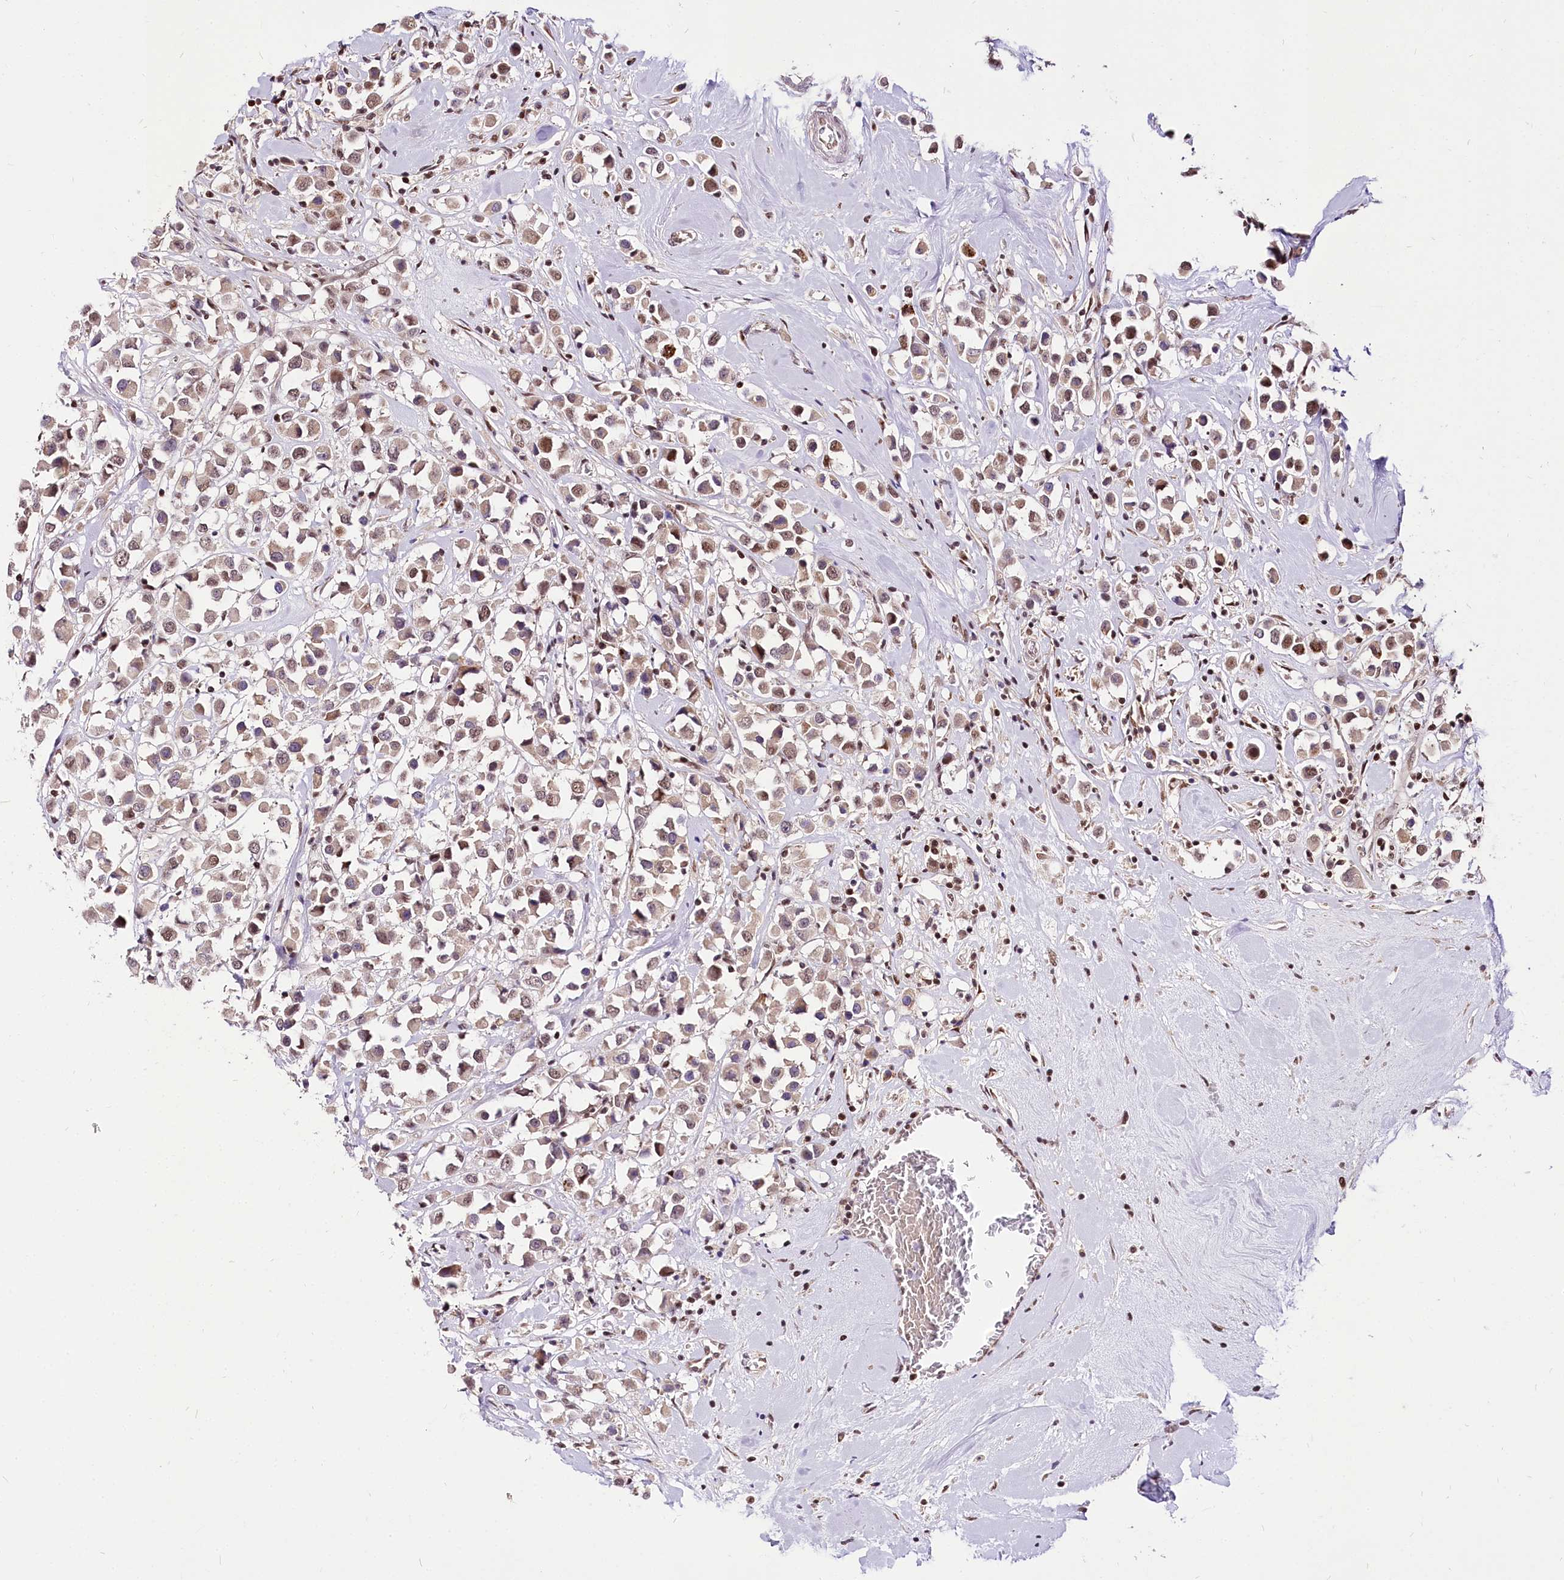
{"staining": {"intensity": "weak", "quantity": ">75%", "location": "nuclear"}, "tissue": "breast cancer", "cell_type": "Tumor cells", "image_type": "cancer", "snomed": [{"axis": "morphology", "description": "Duct carcinoma"}, {"axis": "topography", "description": "Breast"}], "caption": "The immunohistochemical stain highlights weak nuclear expression in tumor cells of intraductal carcinoma (breast) tissue.", "gene": "POLA2", "patient": {"sex": "female", "age": 61}}